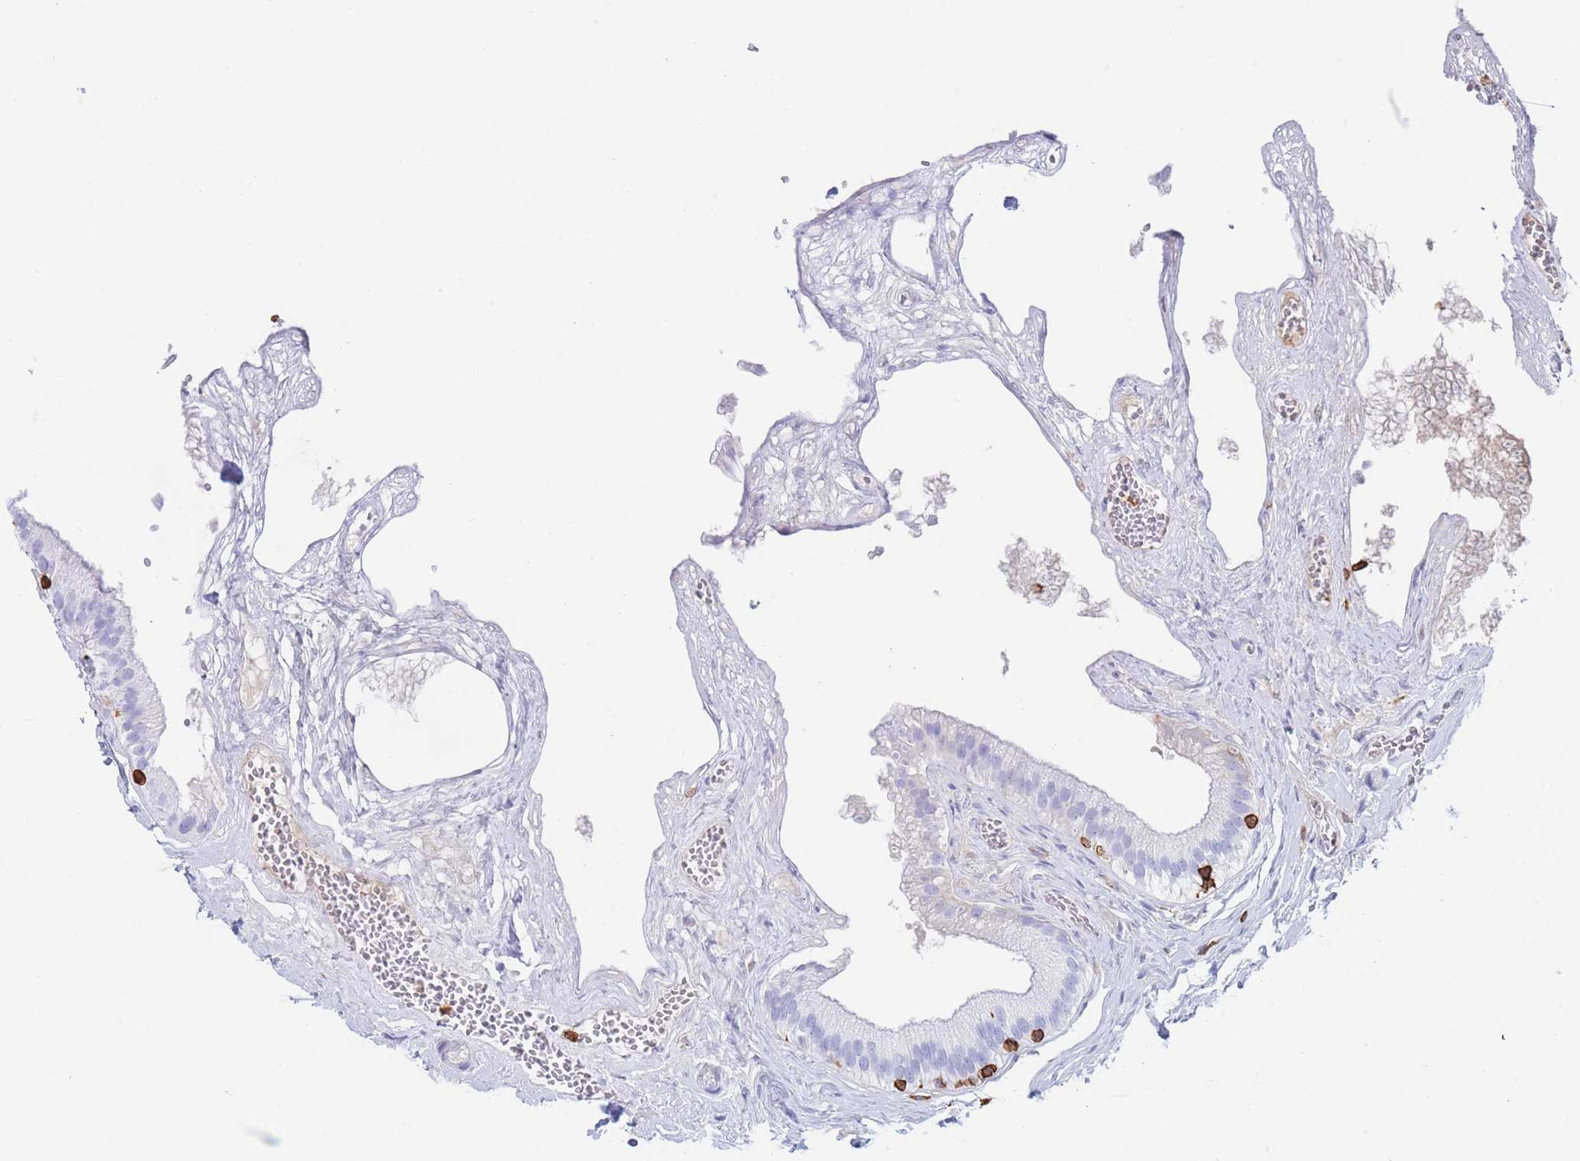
{"staining": {"intensity": "negative", "quantity": "none", "location": "none"}, "tissue": "gallbladder", "cell_type": "Glandular cells", "image_type": "normal", "snomed": [{"axis": "morphology", "description": "Normal tissue, NOS"}, {"axis": "topography", "description": "Gallbladder"}], "caption": "Immunohistochemical staining of unremarkable human gallbladder demonstrates no significant expression in glandular cells.", "gene": "CORO1A", "patient": {"sex": "female", "age": 54}}